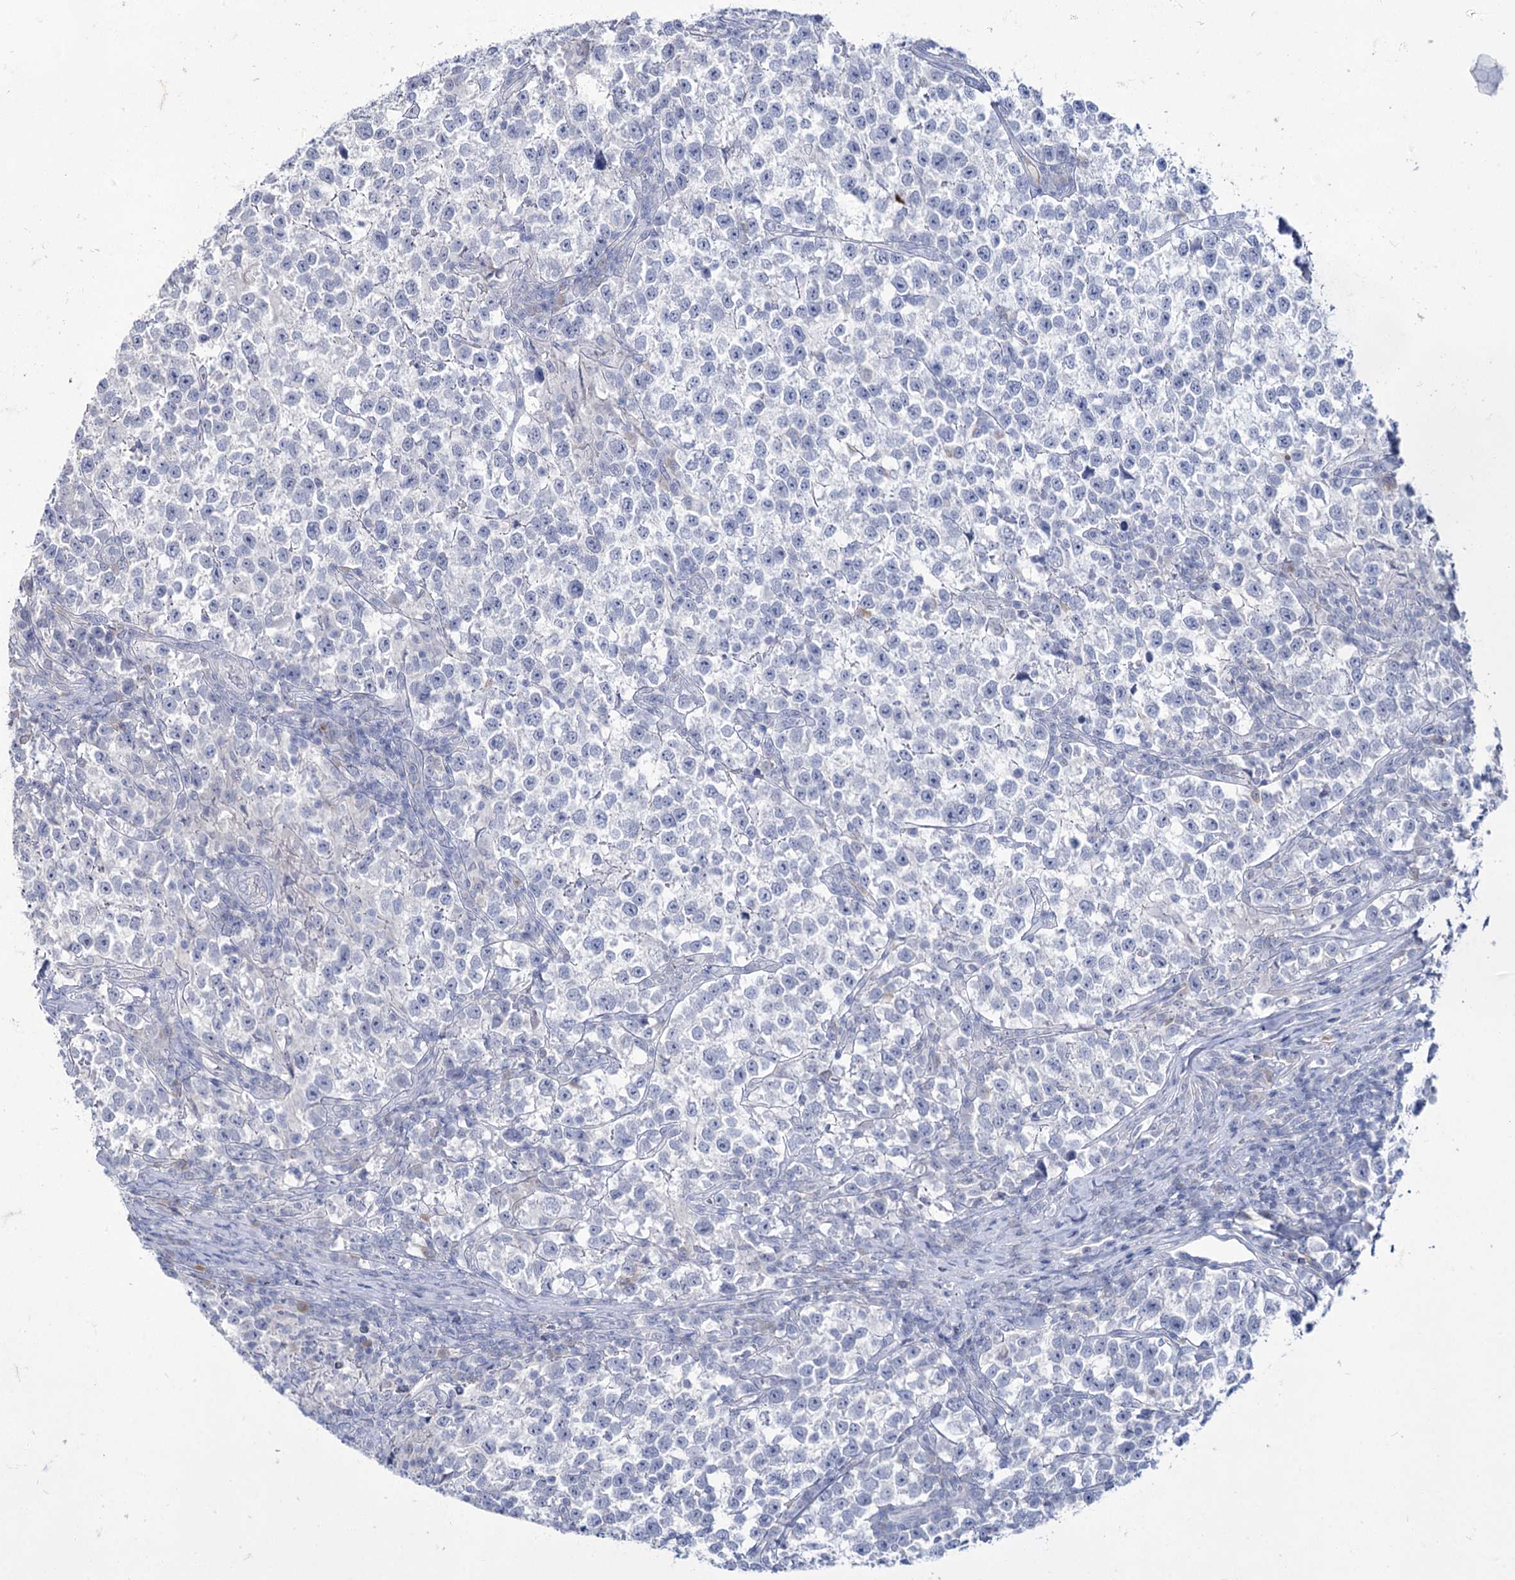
{"staining": {"intensity": "negative", "quantity": "none", "location": "none"}, "tissue": "testis cancer", "cell_type": "Tumor cells", "image_type": "cancer", "snomed": [{"axis": "morphology", "description": "Normal tissue, NOS"}, {"axis": "morphology", "description": "Seminoma, NOS"}, {"axis": "topography", "description": "Testis"}], "caption": "An immunohistochemistry histopathology image of testis cancer is shown. There is no staining in tumor cells of testis cancer. (Immunohistochemistry (ihc), brightfield microscopy, high magnification).", "gene": "ACRV1", "patient": {"sex": "male", "age": 43}}